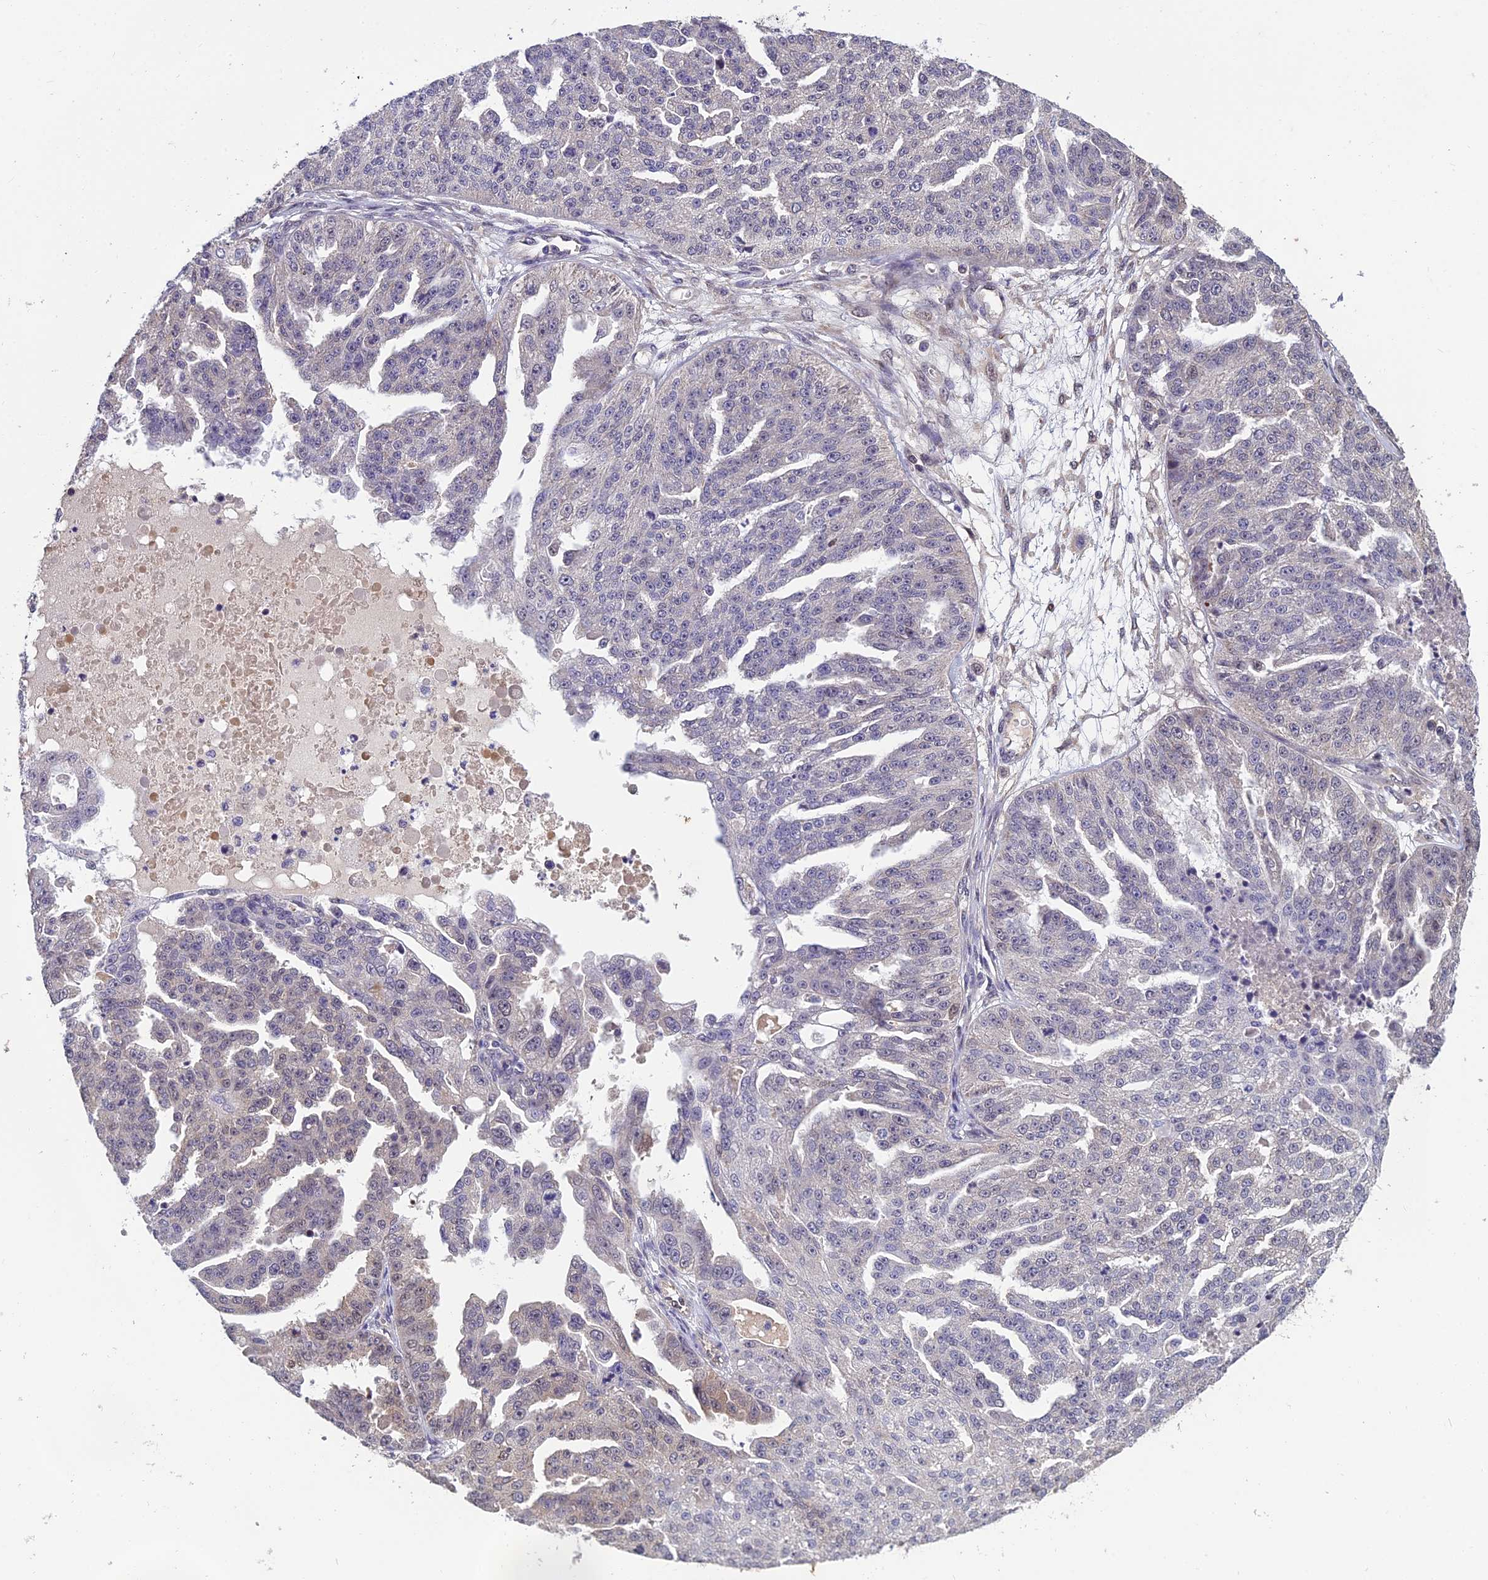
{"staining": {"intensity": "weak", "quantity": "<25%", "location": "cytoplasmic/membranous"}, "tissue": "ovarian cancer", "cell_type": "Tumor cells", "image_type": "cancer", "snomed": [{"axis": "morphology", "description": "Cystadenocarcinoma, serous, NOS"}, {"axis": "topography", "description": "Ovary"}], "caption": "There is no significant staining in tumor cells of ovarian serous cystadenocarcinoma.", "gene": "GRWD1", "patient": {"sex": "female", "age": 58}}